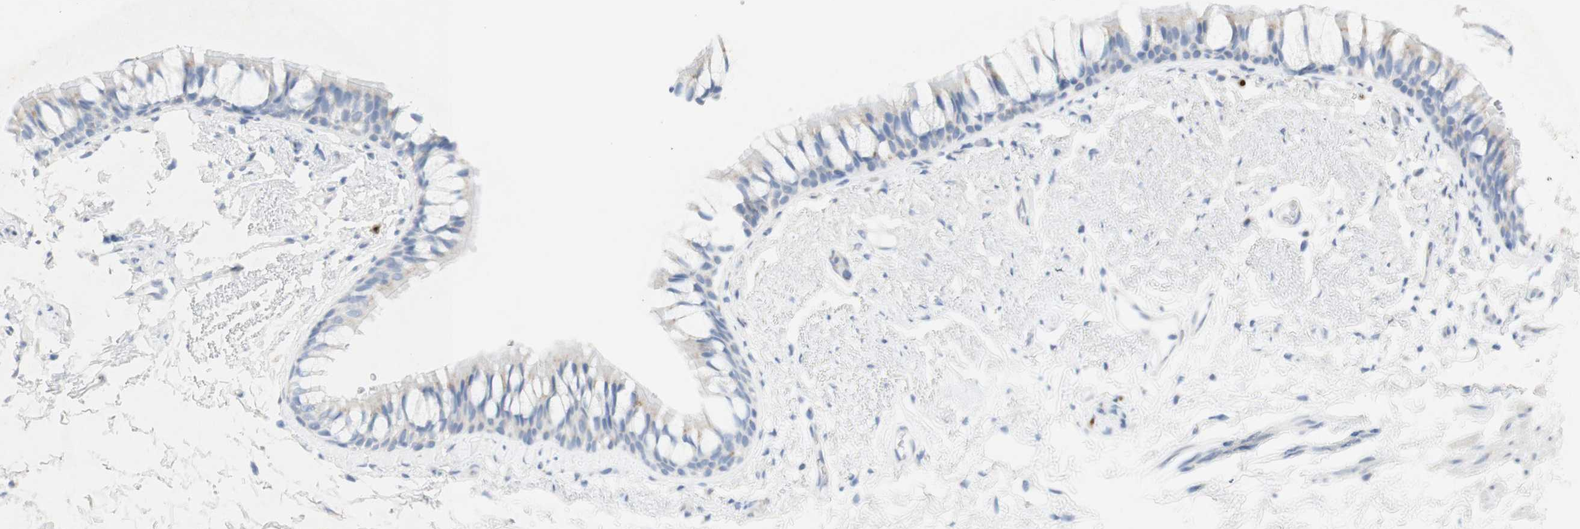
{"staining": {"intensity": "negative", "quantity": "none", "location": "none"}, "tissue": "adipose tissue", "cell_type": "Adipocytes", "image_type": "normal", "snomed": [{"axis": "morphology", "description": "Normal tissue, NOS"}, {"axis": "topography", "description": "Bronchus"}], "caption": "Histopathology image shows no protein positivity in adipocytes of benign adipose tissue.", "gene": "MANEA", "patient": {"sex": "female", "age": 73}}